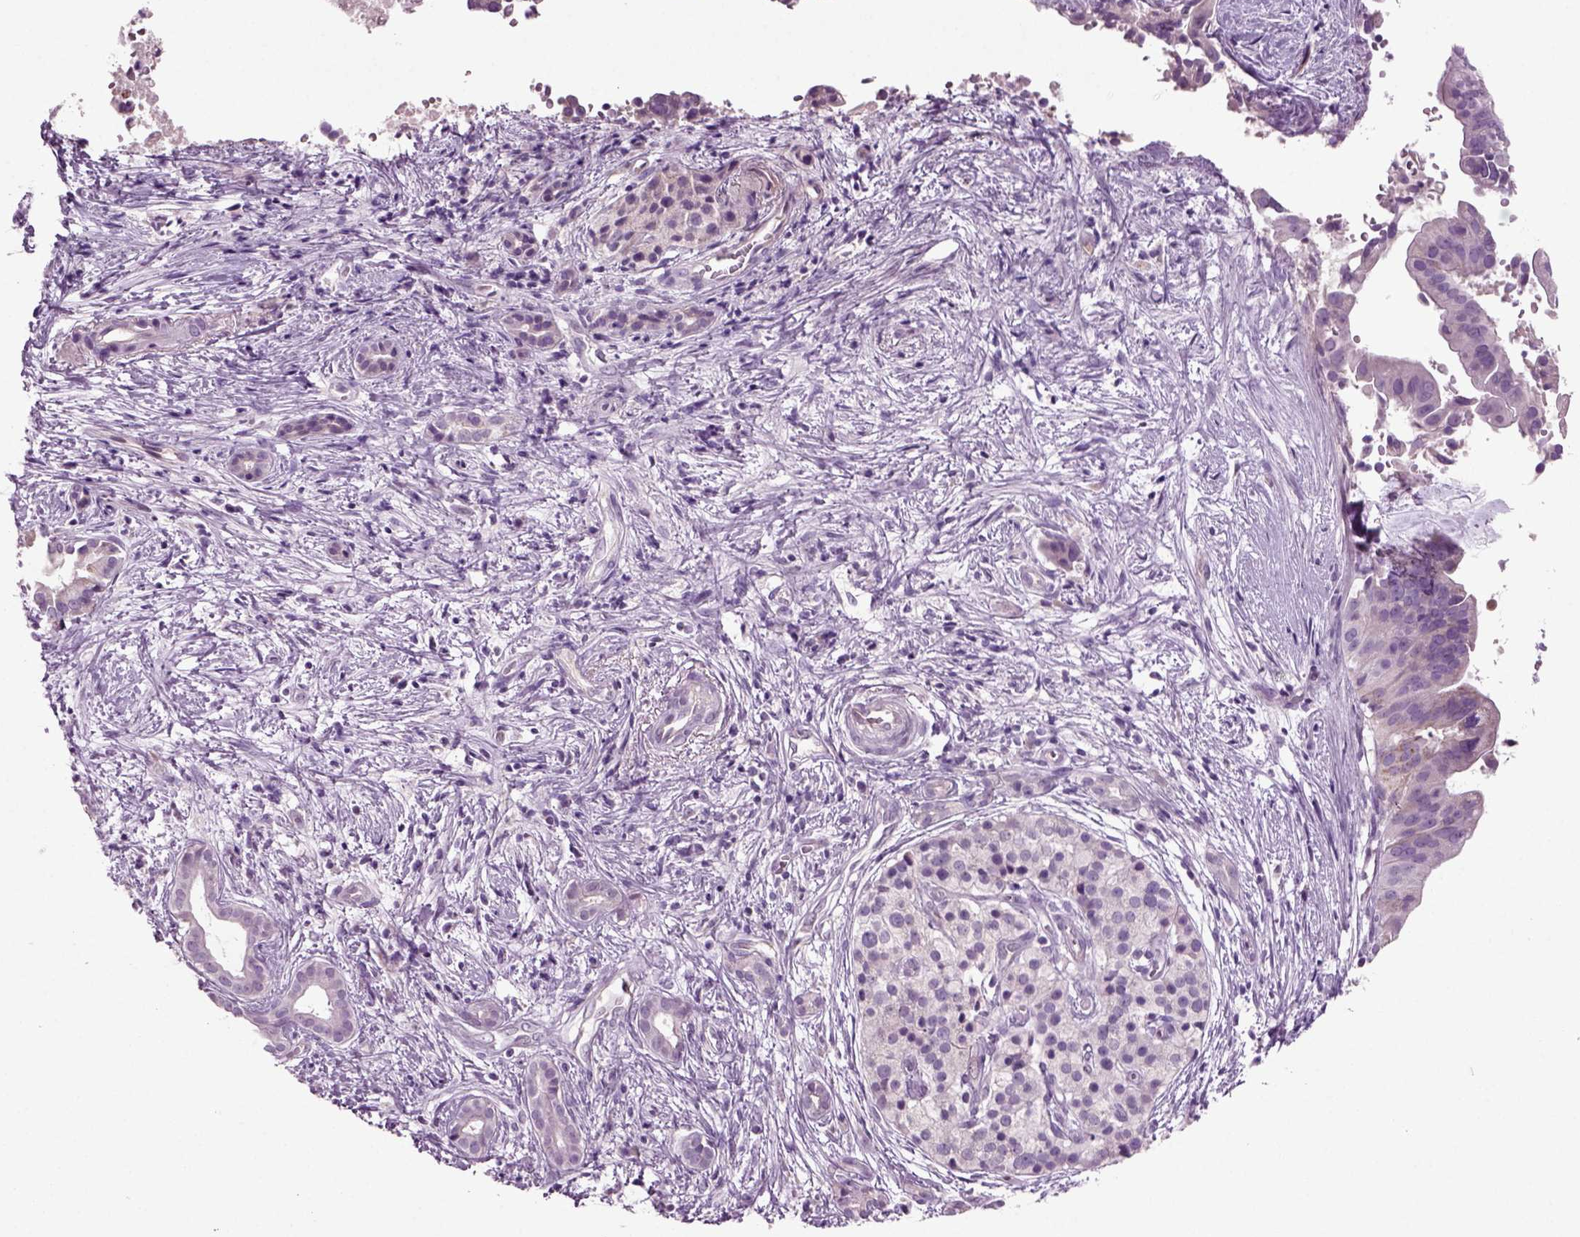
{"staining": {"intensity": "negative", "quantity": "none", "location": "none"}, "tissue": "pancreatic cancer", "cell_type": "Tumor cells", "image_type": "cancer", "snomed": [{"axis": "morphology", "description": "Adenocarcinoma, NOS"}, {"axis": "topography", "description": "Pancreas"}], "caption": "Protein analysis of adenocarcinoma (pancreatic) reveals no significant staining in tumor cells.", "gene": "COL9A2", "patient": {"sex": "male", "age": 61}}